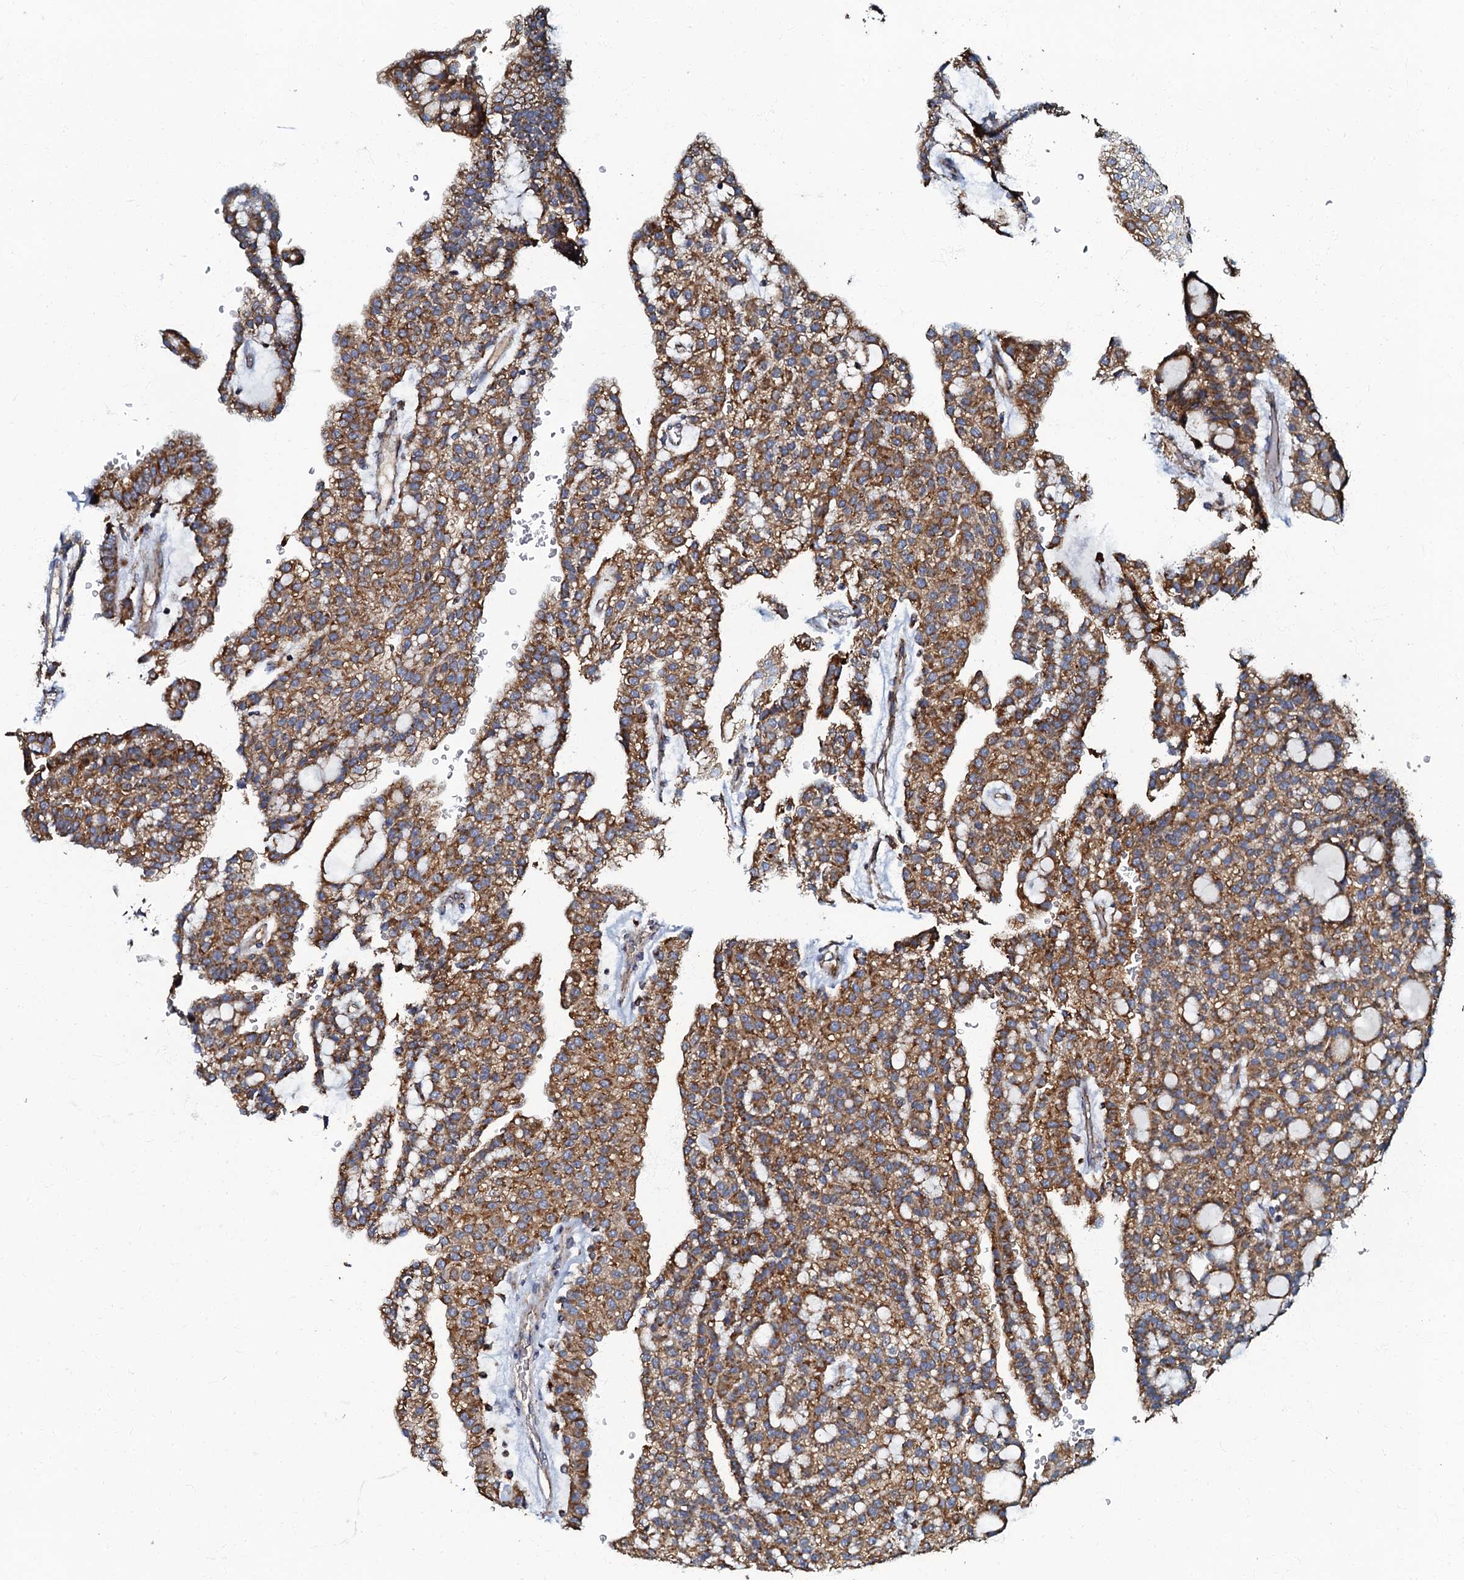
{"staining": {"intensity": "moderate", "quantity": ">75%", "location": "cytoplasmic/membranous"}, "tissue": "renal cancer", "cell_type": "Tumor cells", "image_type": "cancer", "snomed": [{"axis": "morphology", "description": "Adenocarcinoma, NOS"}, {"axis": "topography", "description": "Kidney"}], "caption": "There is medium levels of moderate cytoplasmic/membranous positivity in tumor cells of renal adenocarcinoma, as demonstrated by immunohistochemical staining (brown color).", "gene": "NDUFA12", "patient": {"sex": "male", "age": 63}}